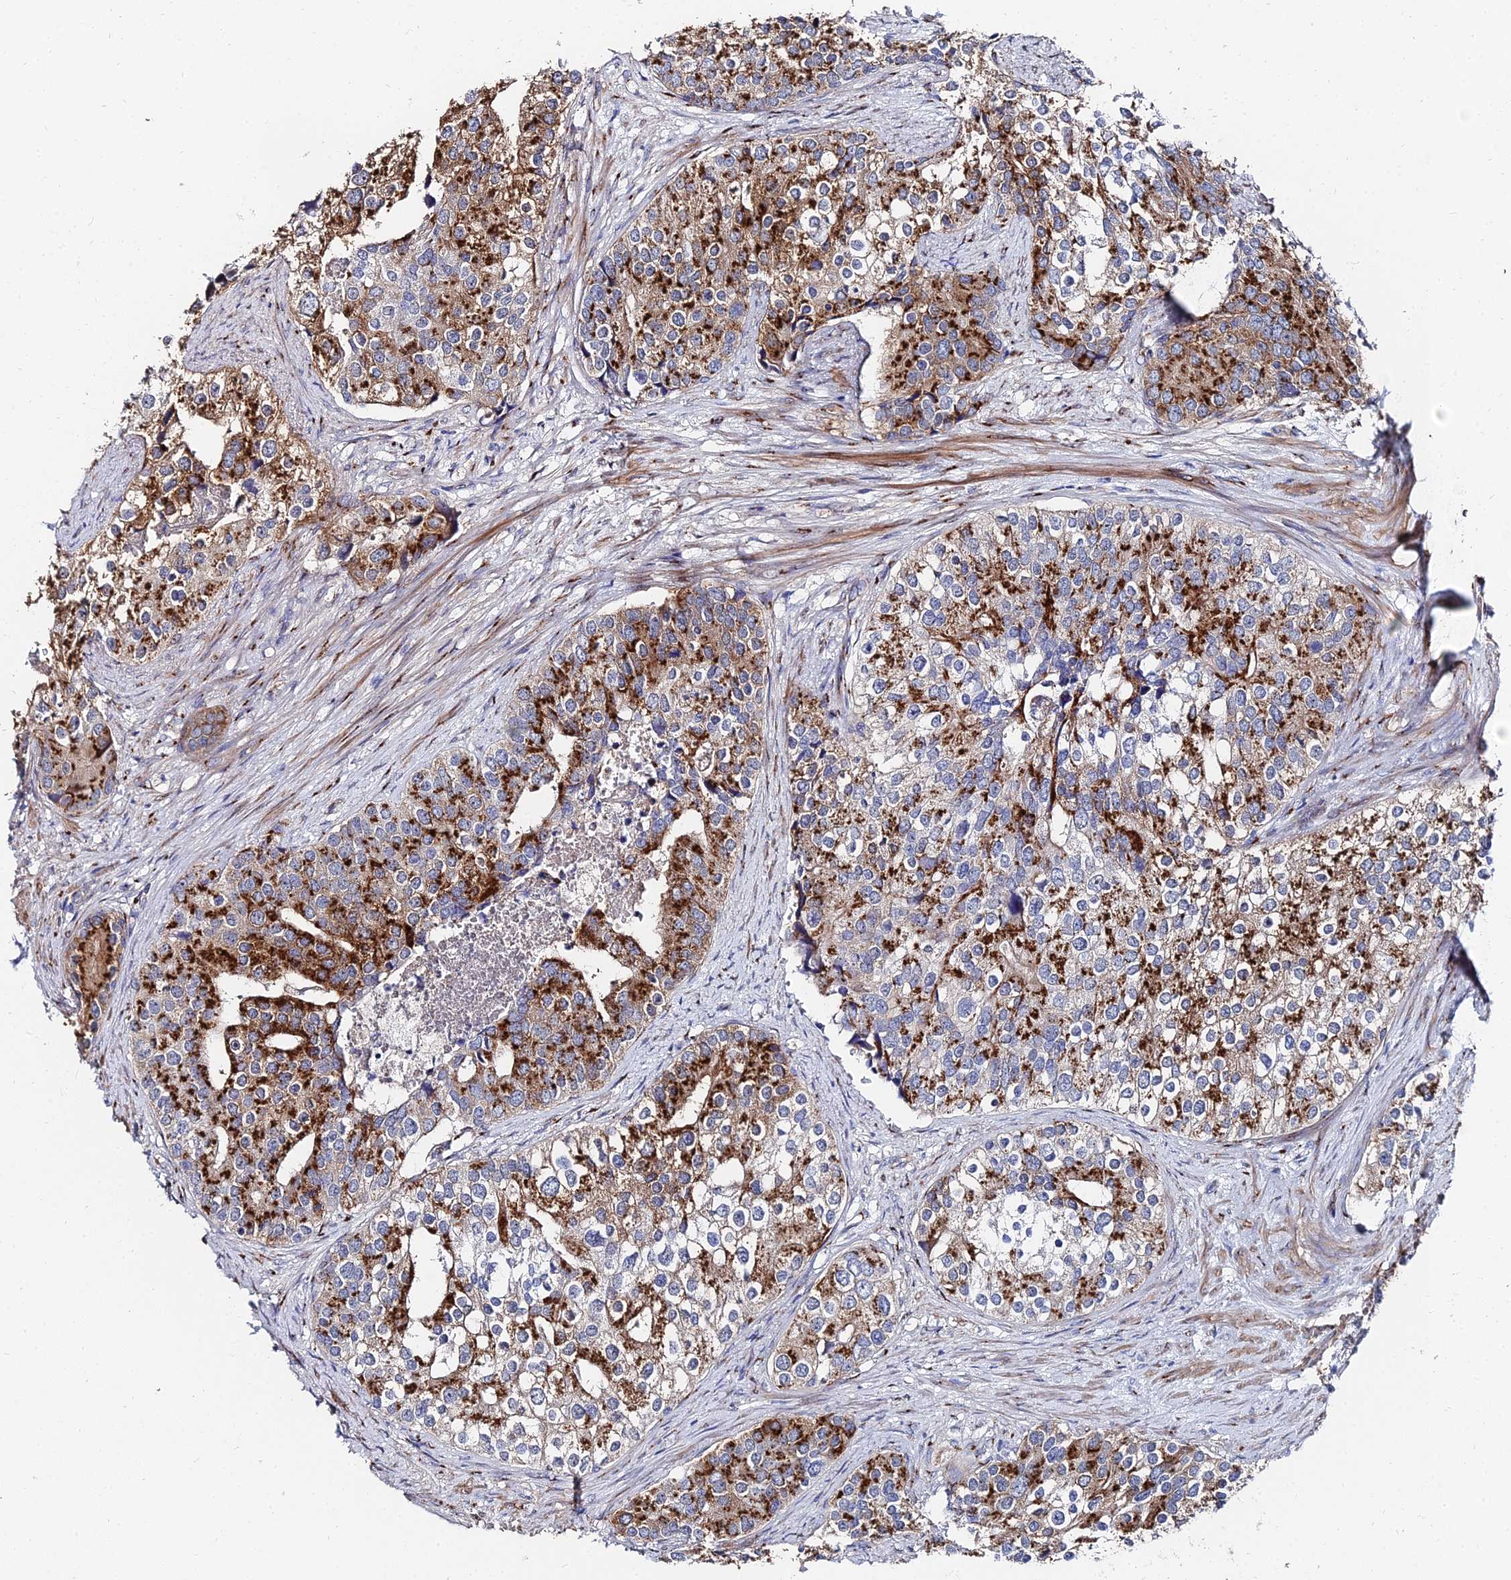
{"staining": {"intensity": "strong", "quantity": "25%-75%", "location": "cytoplasmic/membranous"}, "tissue": "prostate cancer", "cell_type": "Tumor cells", "image_type": "cancer", "snomed": [{"axis": "morphology", "description": "Adenocarcinoma, High grade"}, {"axis": "topography", "description": "Prostate"}], "caption": "Immunohistochemistry (IHC) histopathology image of neoplastic tissue: prostate cancer (high-grade adenocarcinoma) stained using IHC displays high levels of strong protein expression localized specifically in the cytoplasmic/membranous of tumor cells, appearing as a cytoplasmic/membranous brown color.", "gene": "BORCS8", "patient": {"sex": "male", "age": 62}}